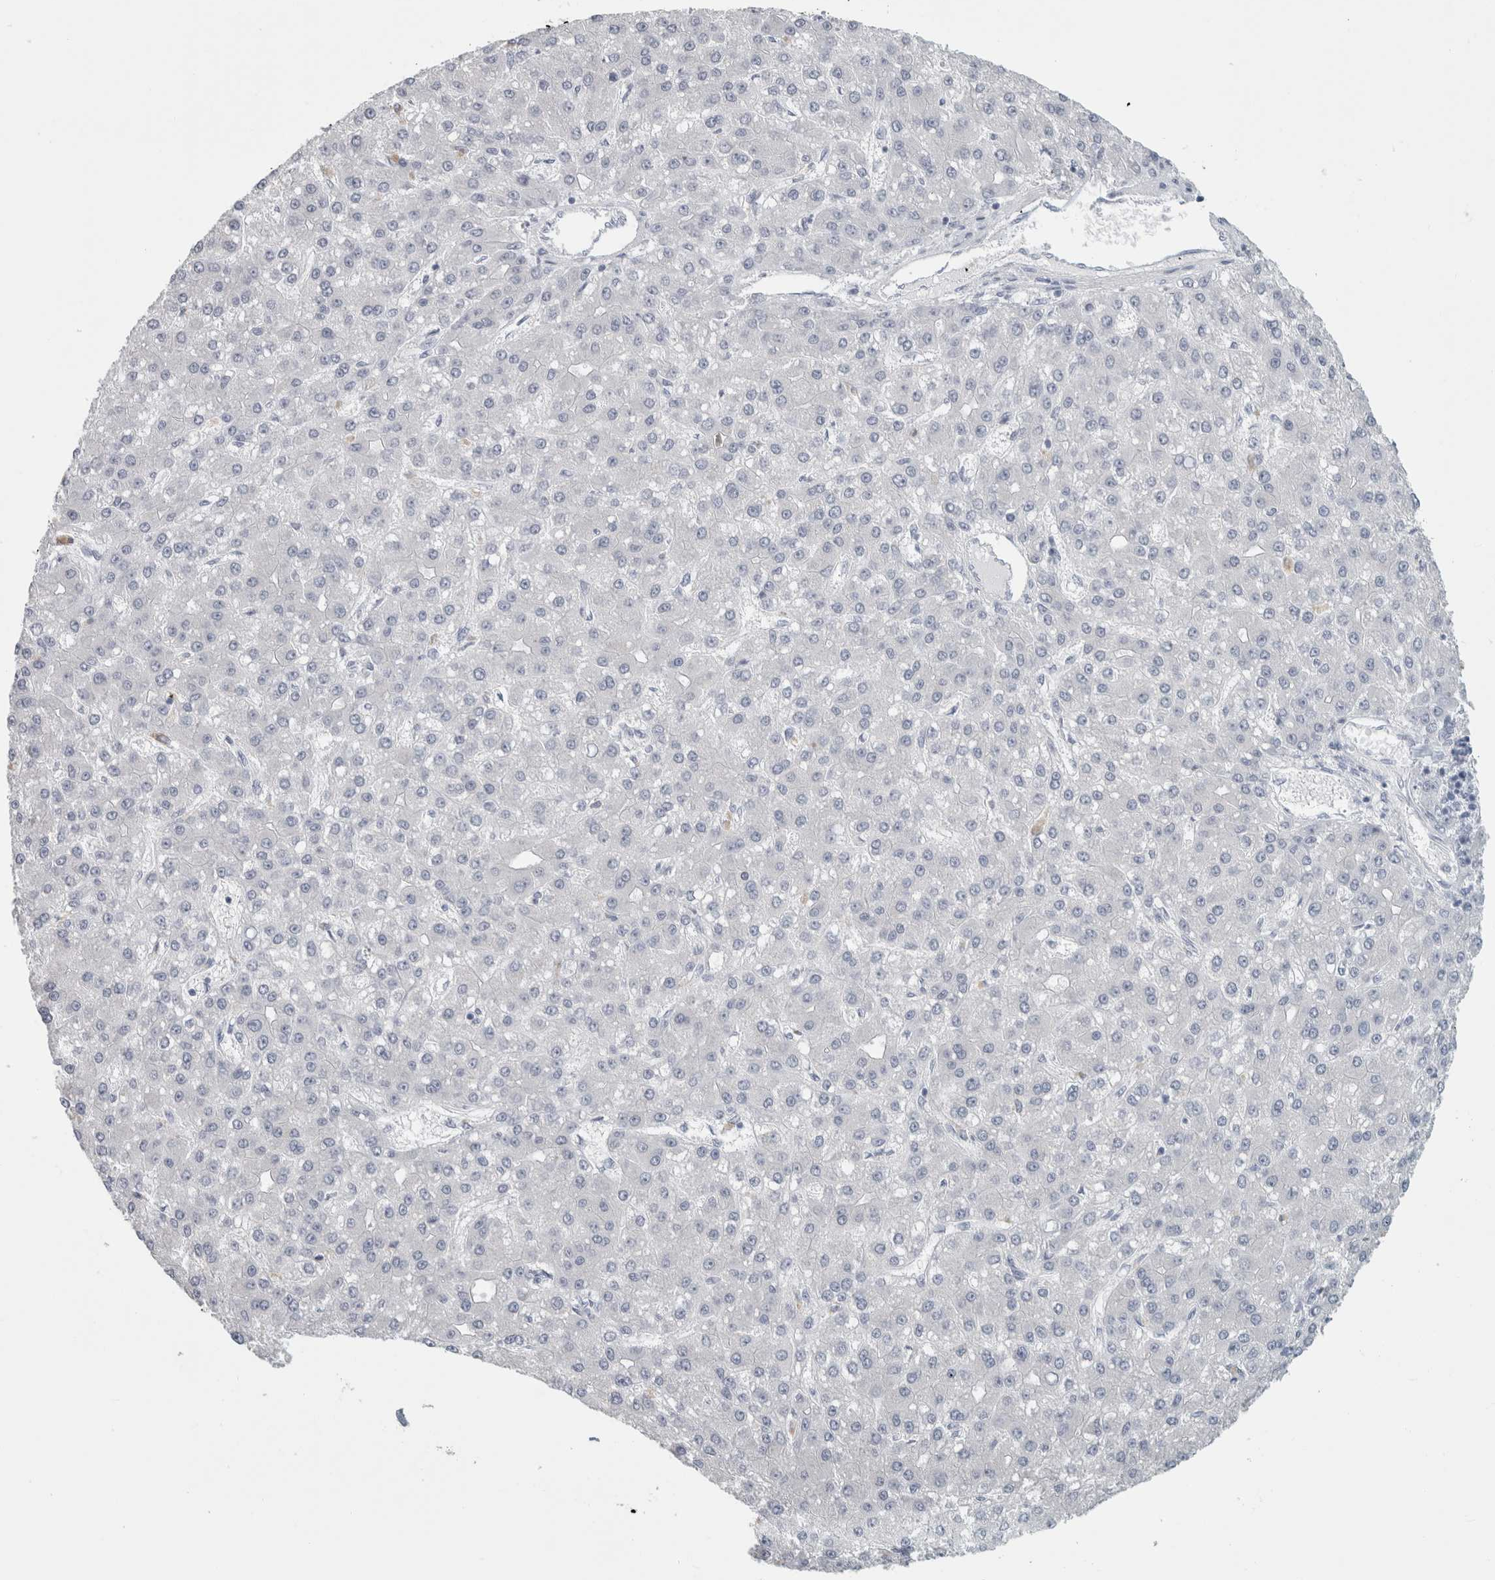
{"staining": {"intensity": "negative", "quantity": "none", "location": "none"}, "tissue": "liver cancer", "cell_type": "Tumor cells", "image_type": "cancer", "snomed": [{"axis": "morphology", "description": "Carcinoma, Hepatocellular, NOS"}, {"axis": "topography", "description": "Liver"}], "caption": "Tumor cells are negative for protein expression in human hepatocellular carcinoma (liver).", "gene": "SLC28A3", "patient": {"sex": "male", "age": 67}}